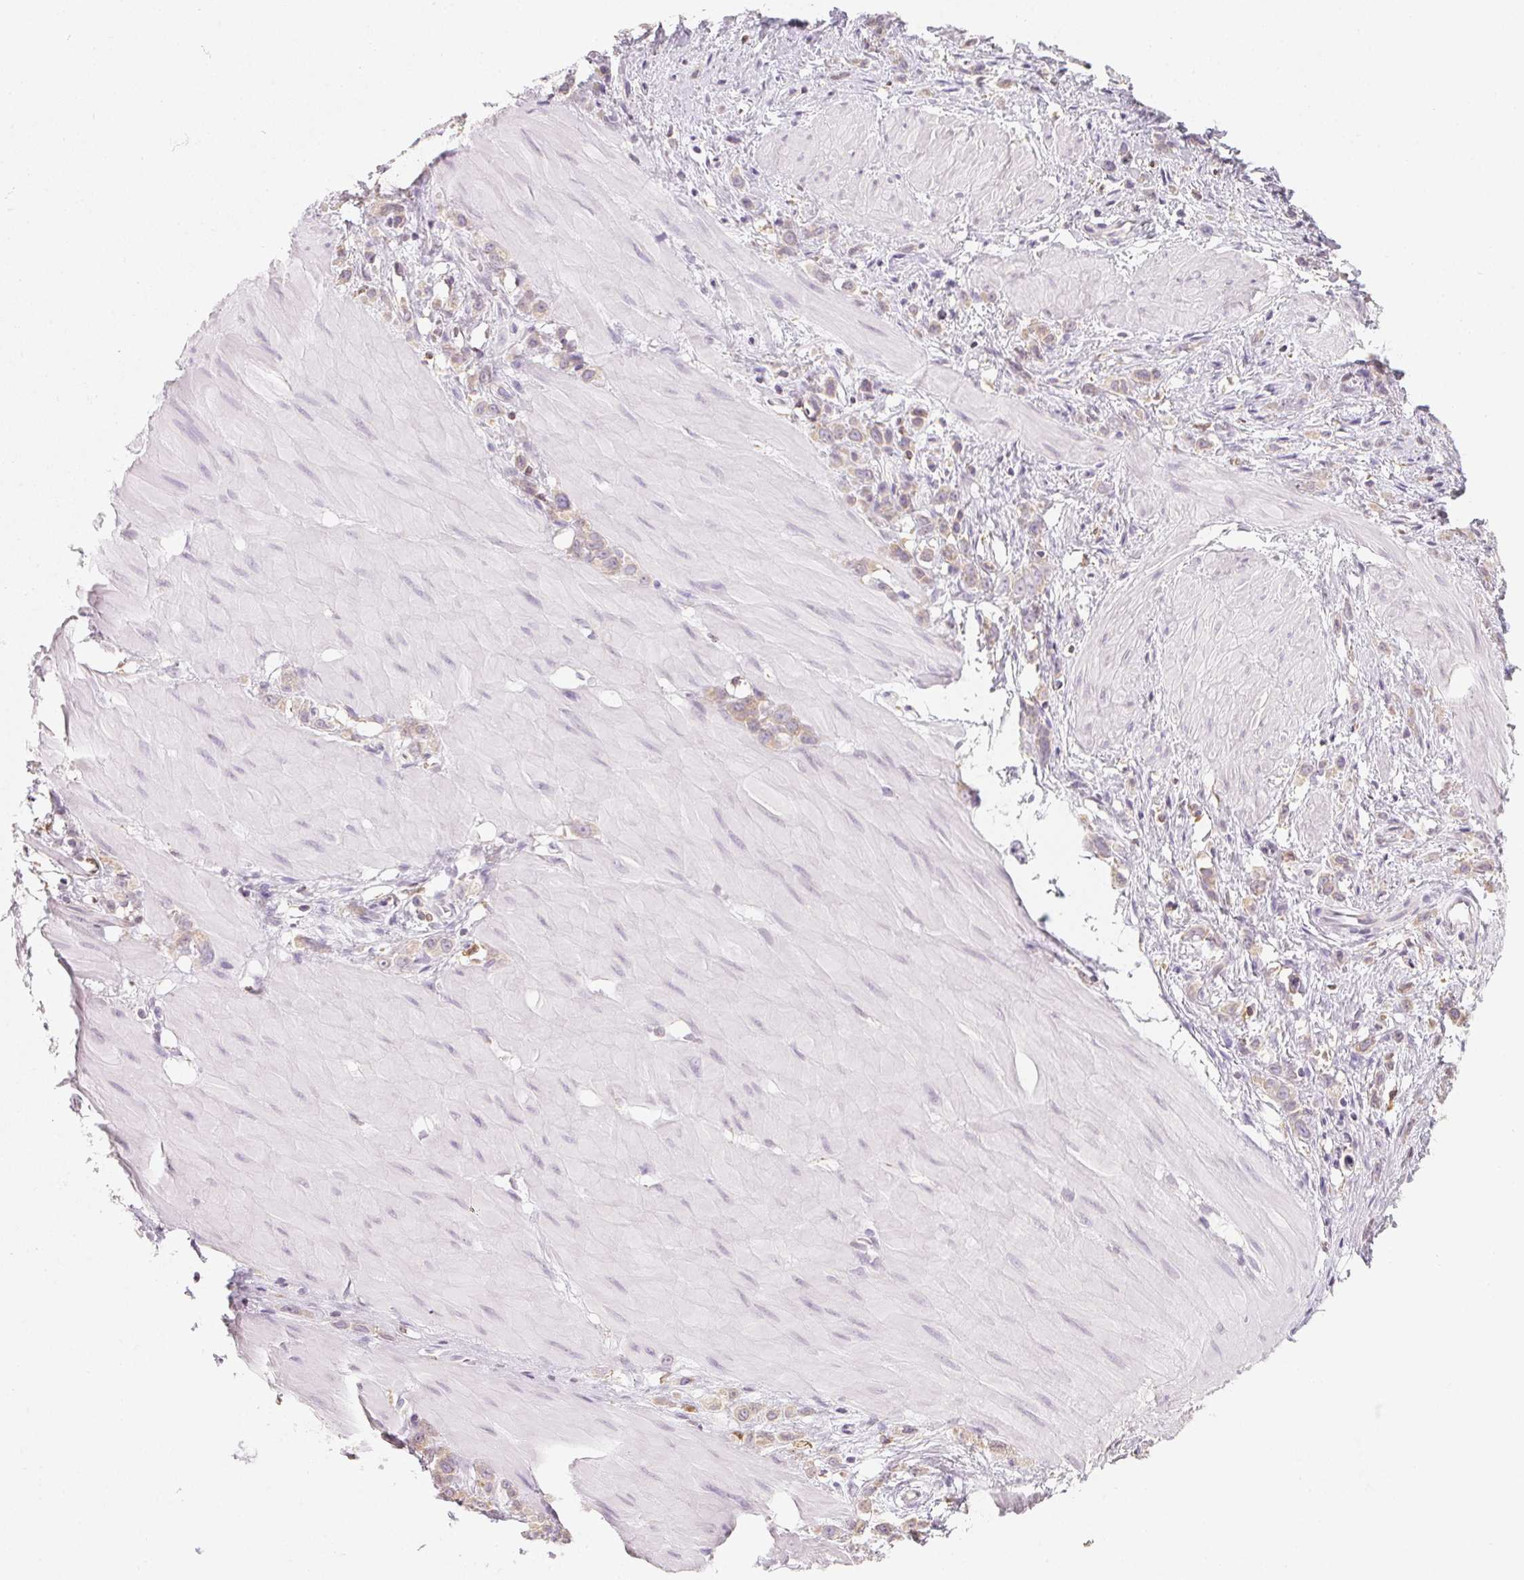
{"staining": {"intensity": "weak", "quantity": "25%-75%", "location": "cytoplasmic/membranous"}, "tissue": "stomach cancer", "cell_type": "Tumor cells", "image_type": "cancer", "snomed": [{"axis": "morphology", "description": "Adenocarcinoma, NOS"}, {"axis": "topography", "description": "Stomach"}], "caption": "Immunohistochemistry (IHC) of stomach adenocarcinoma displays low levels of weak cytoplasmic/membranous expression in about 25%-75% of tumor cells.", "gene": "SOAT1", "patient": {"sex": "male", "age": 47}}